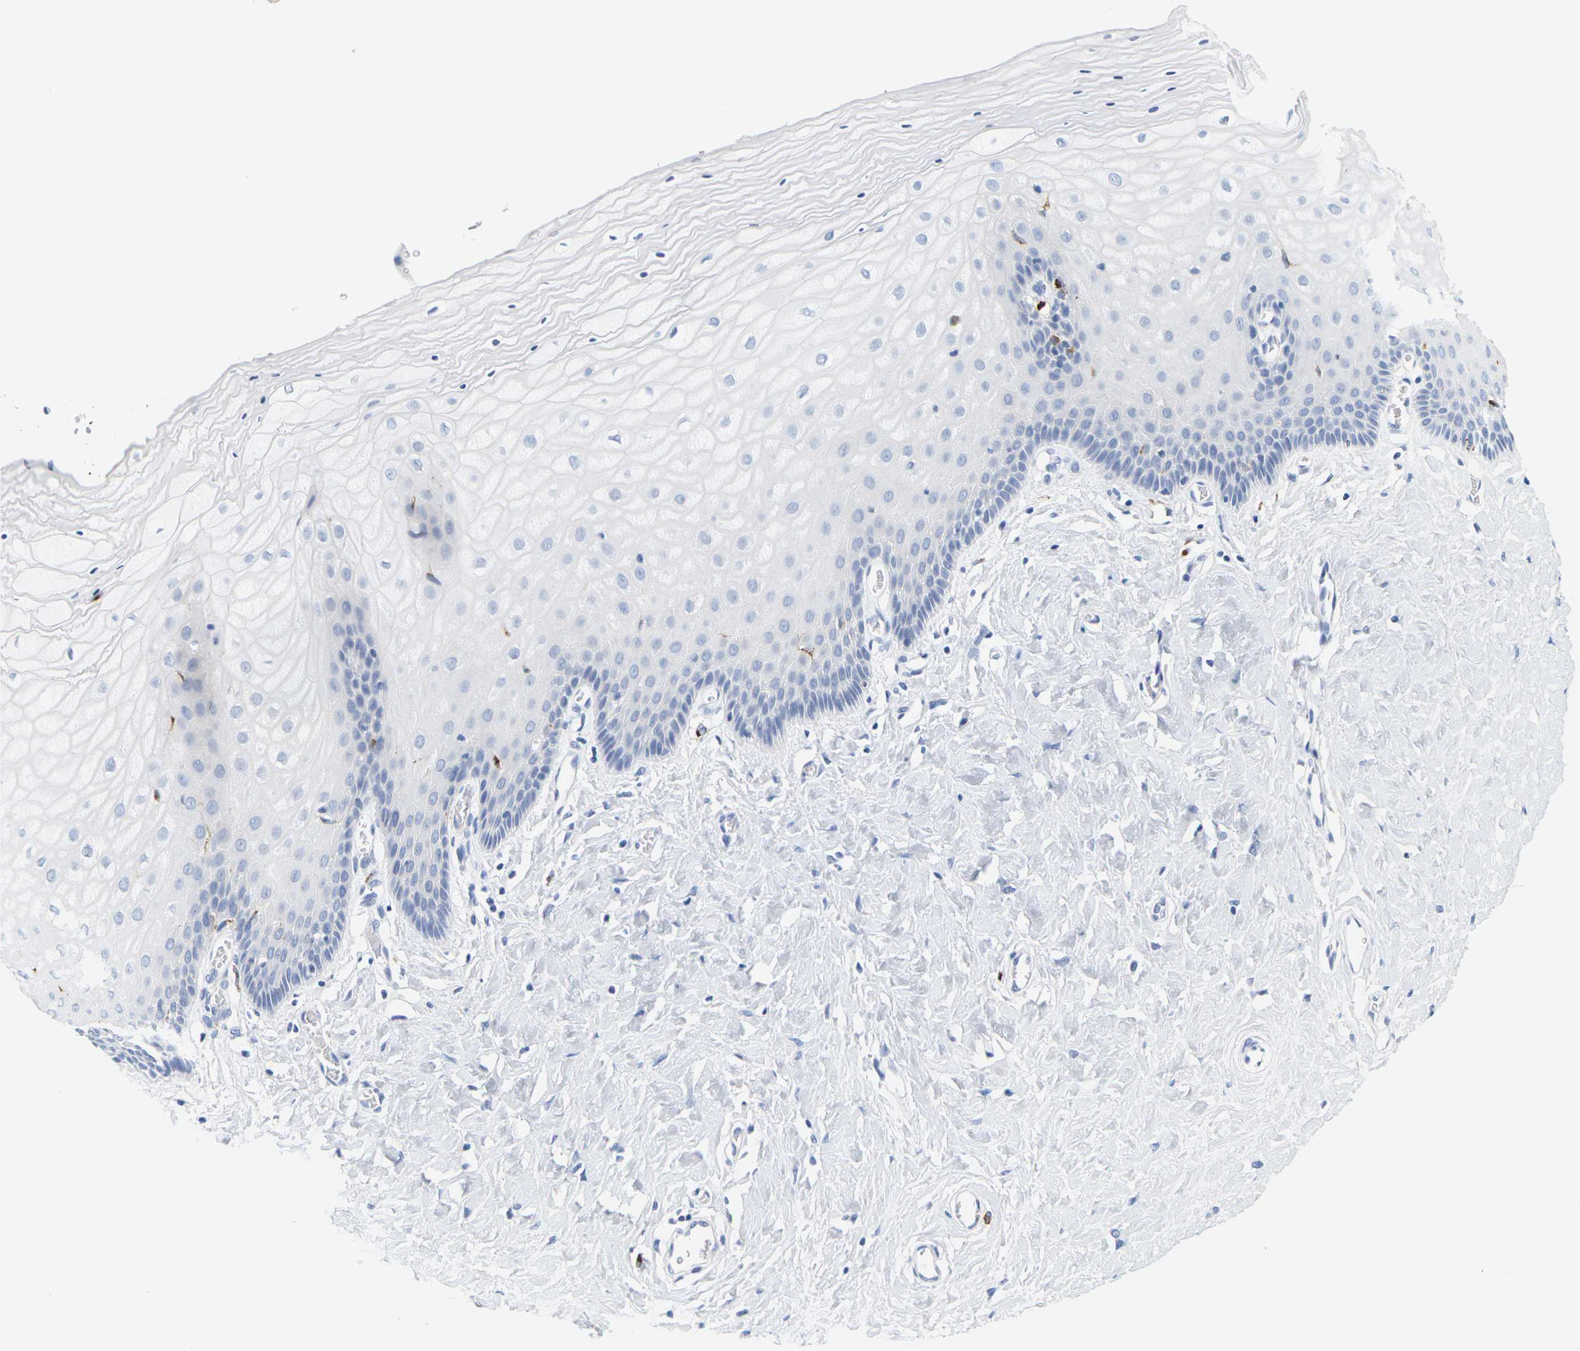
{"staining": {"intensity": "negative", "quantity": "none", "location": "none"}, "tissue": "cervix", "cell_type": "Glandular cells", "image_type": "normal", "snomed": [{"axis": "morphology", "description": "Normal tissue, NOS"}, {"axis": "topography", "description": "Cervix"}], "caption": "Human cervix stained for a protein using IHC reveals no expression in glandular cells.", "gene": "HLA", "patient": {"sex": "female", "age": 55}}